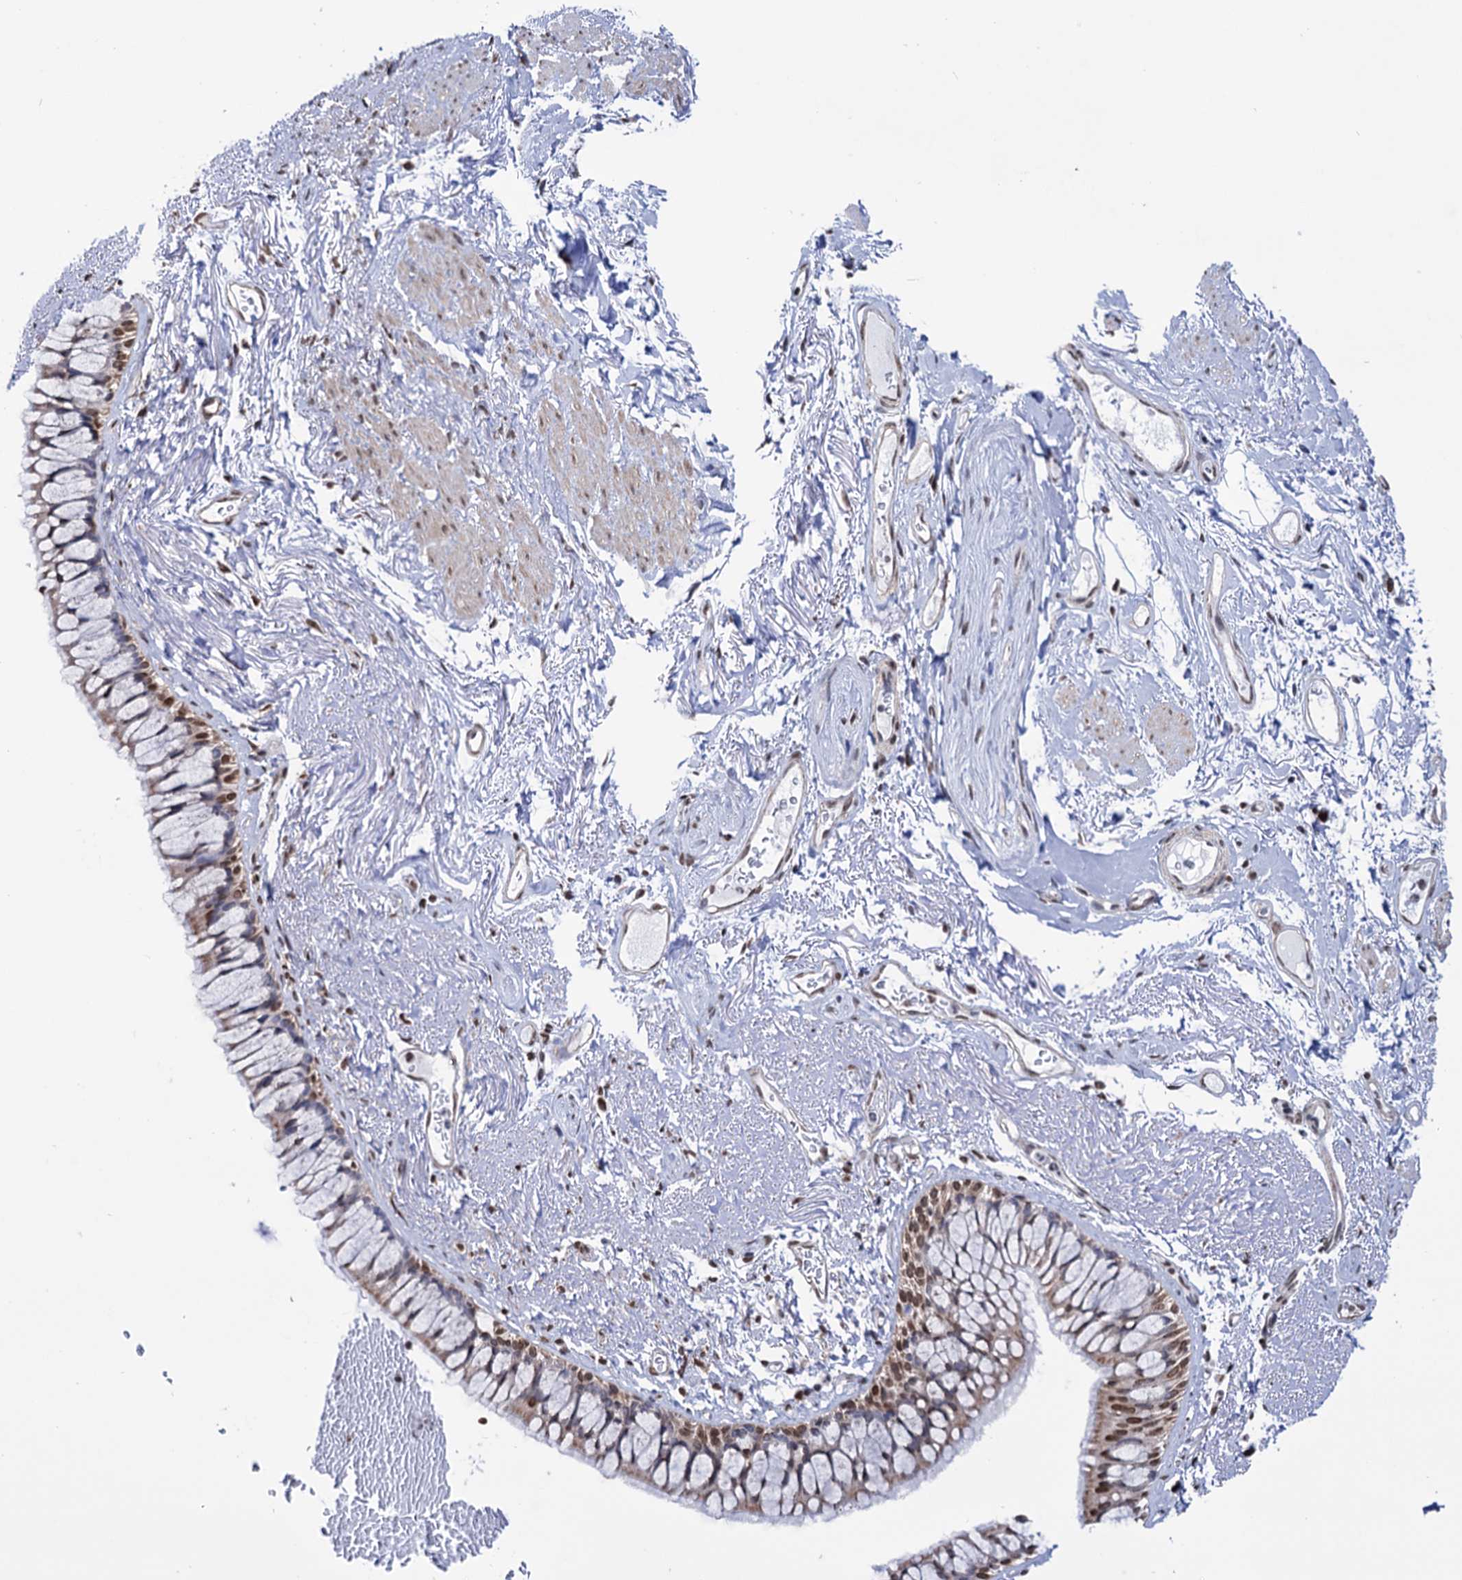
{"staining": {"intensity": "weak", "quantity": "25%-75%", "location": "cytoplasmic/membranous,nuclear"}, "tissue": "bronchus", "cell_type": "Respiratory epithelial cells", "image_type": "normal", "snomed": [{"axis": "morphology", "description": "Normal tissue, NOS"}, {"axis": "topography", "description": "Cartilage tissue"}, {"axis": "topography", "description": "Bronchus"}], "caption": "This is a histology image of immunohistochemistry staining of normal bronchus, which shows weak positivity in the cytoplasmic/membranous,nuclear of respiratory epithelial cells.", "gene": "ABHD10", "patient": {"sex": "female", "age": 73}}